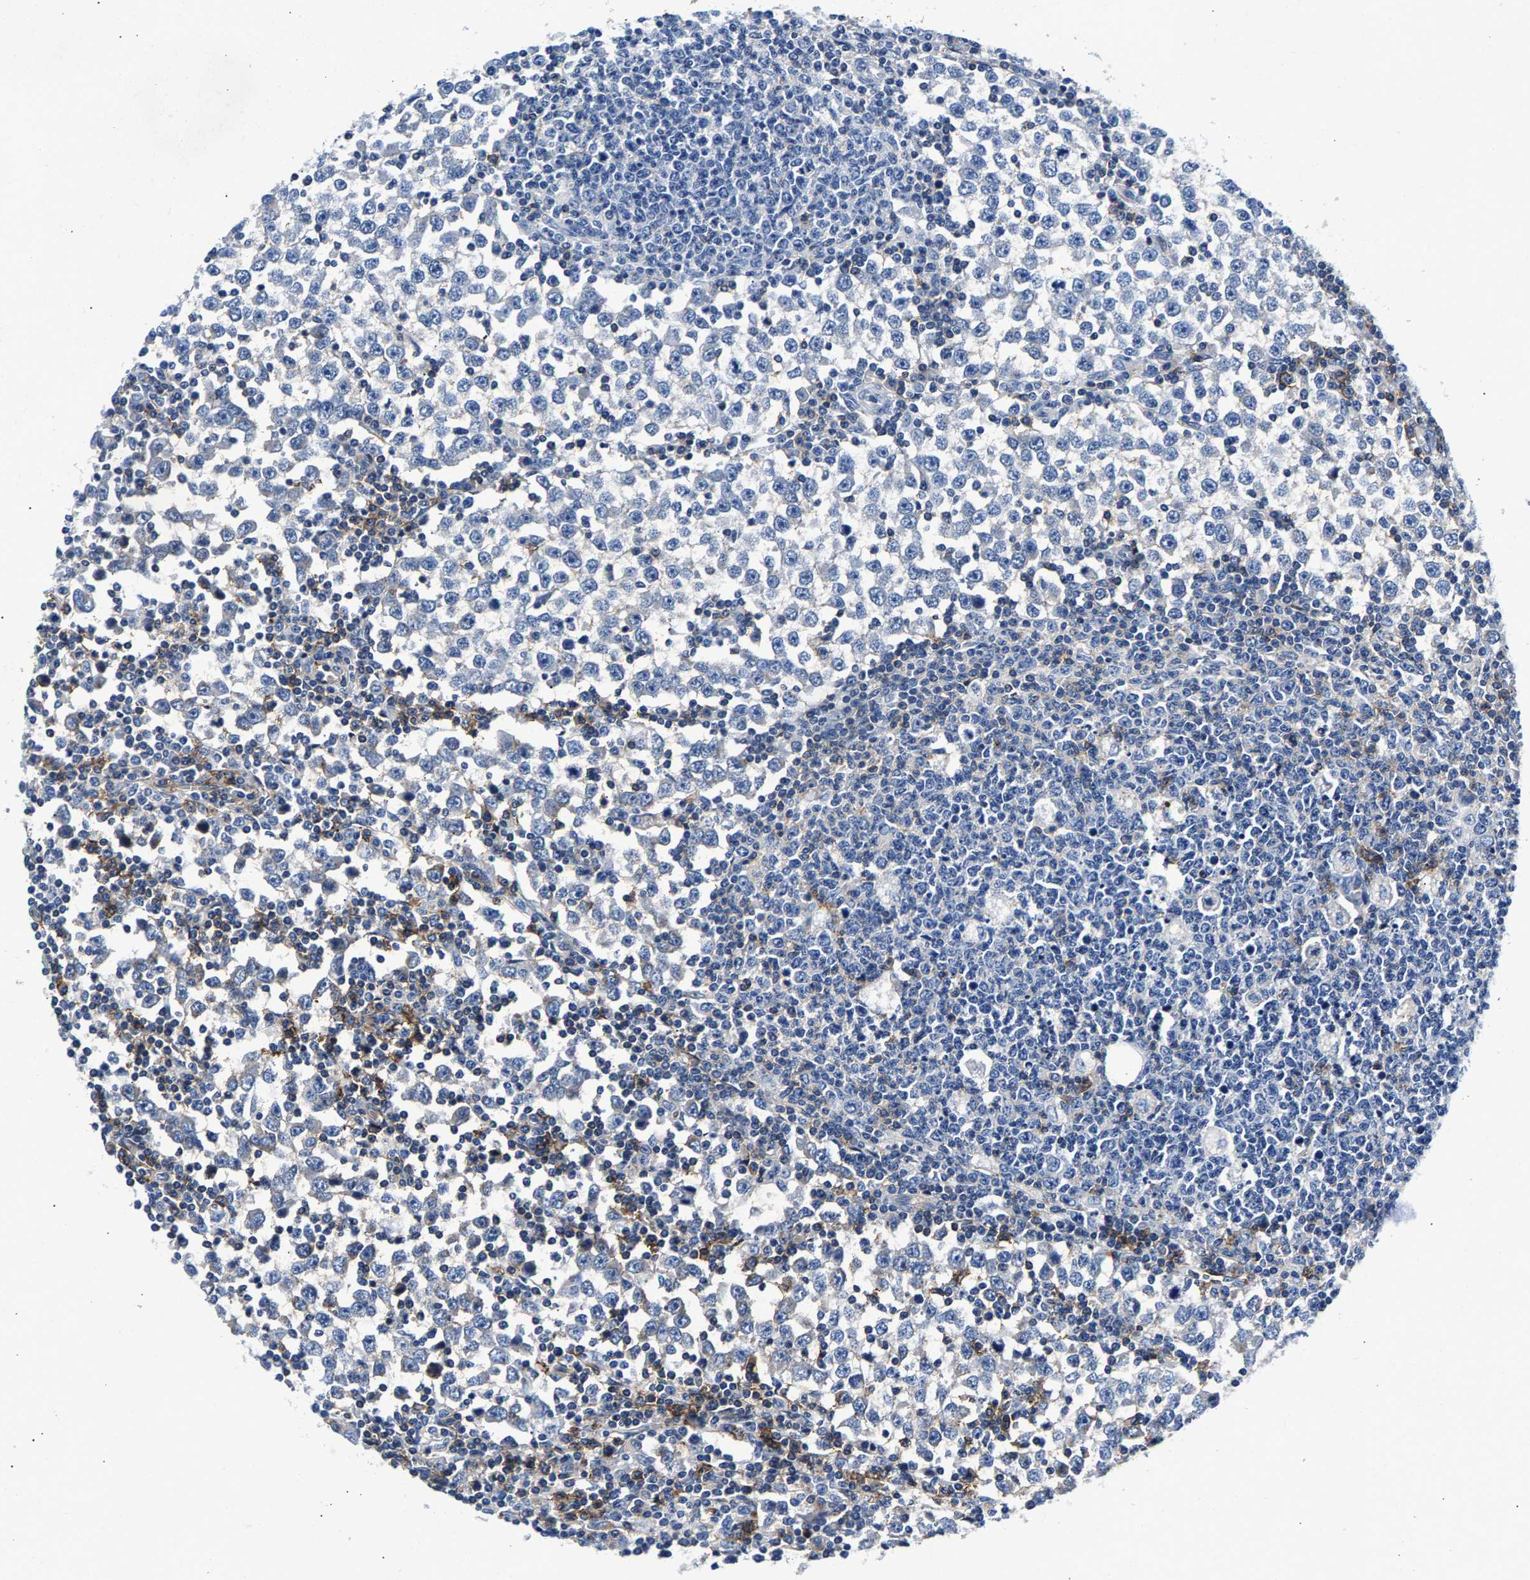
{"staining": {"intensity": "negative", "quantity": "none", "location": "none"}, "tissue": "testis cancer", "cell_type": "Tumor cells", "image_type": "cancer", "snomed": [{"axis": "morphology", "description": "Seminoma, NOS"}, {"axis": "topography", "description": "Testis"}], "caption": "Immunohistochemistry histopathology image of neoplastic tissue: testis cancer stained with DAB (3,3'-diaminobenzidine) exhibits no significant protein positivity in tumor cells. The staining is performed using DAB brown chromogen with nuclei counter-stained in using hematoxylin.", "gene": "P2RY4", "patient": {"sex": "male", "age": 65}}